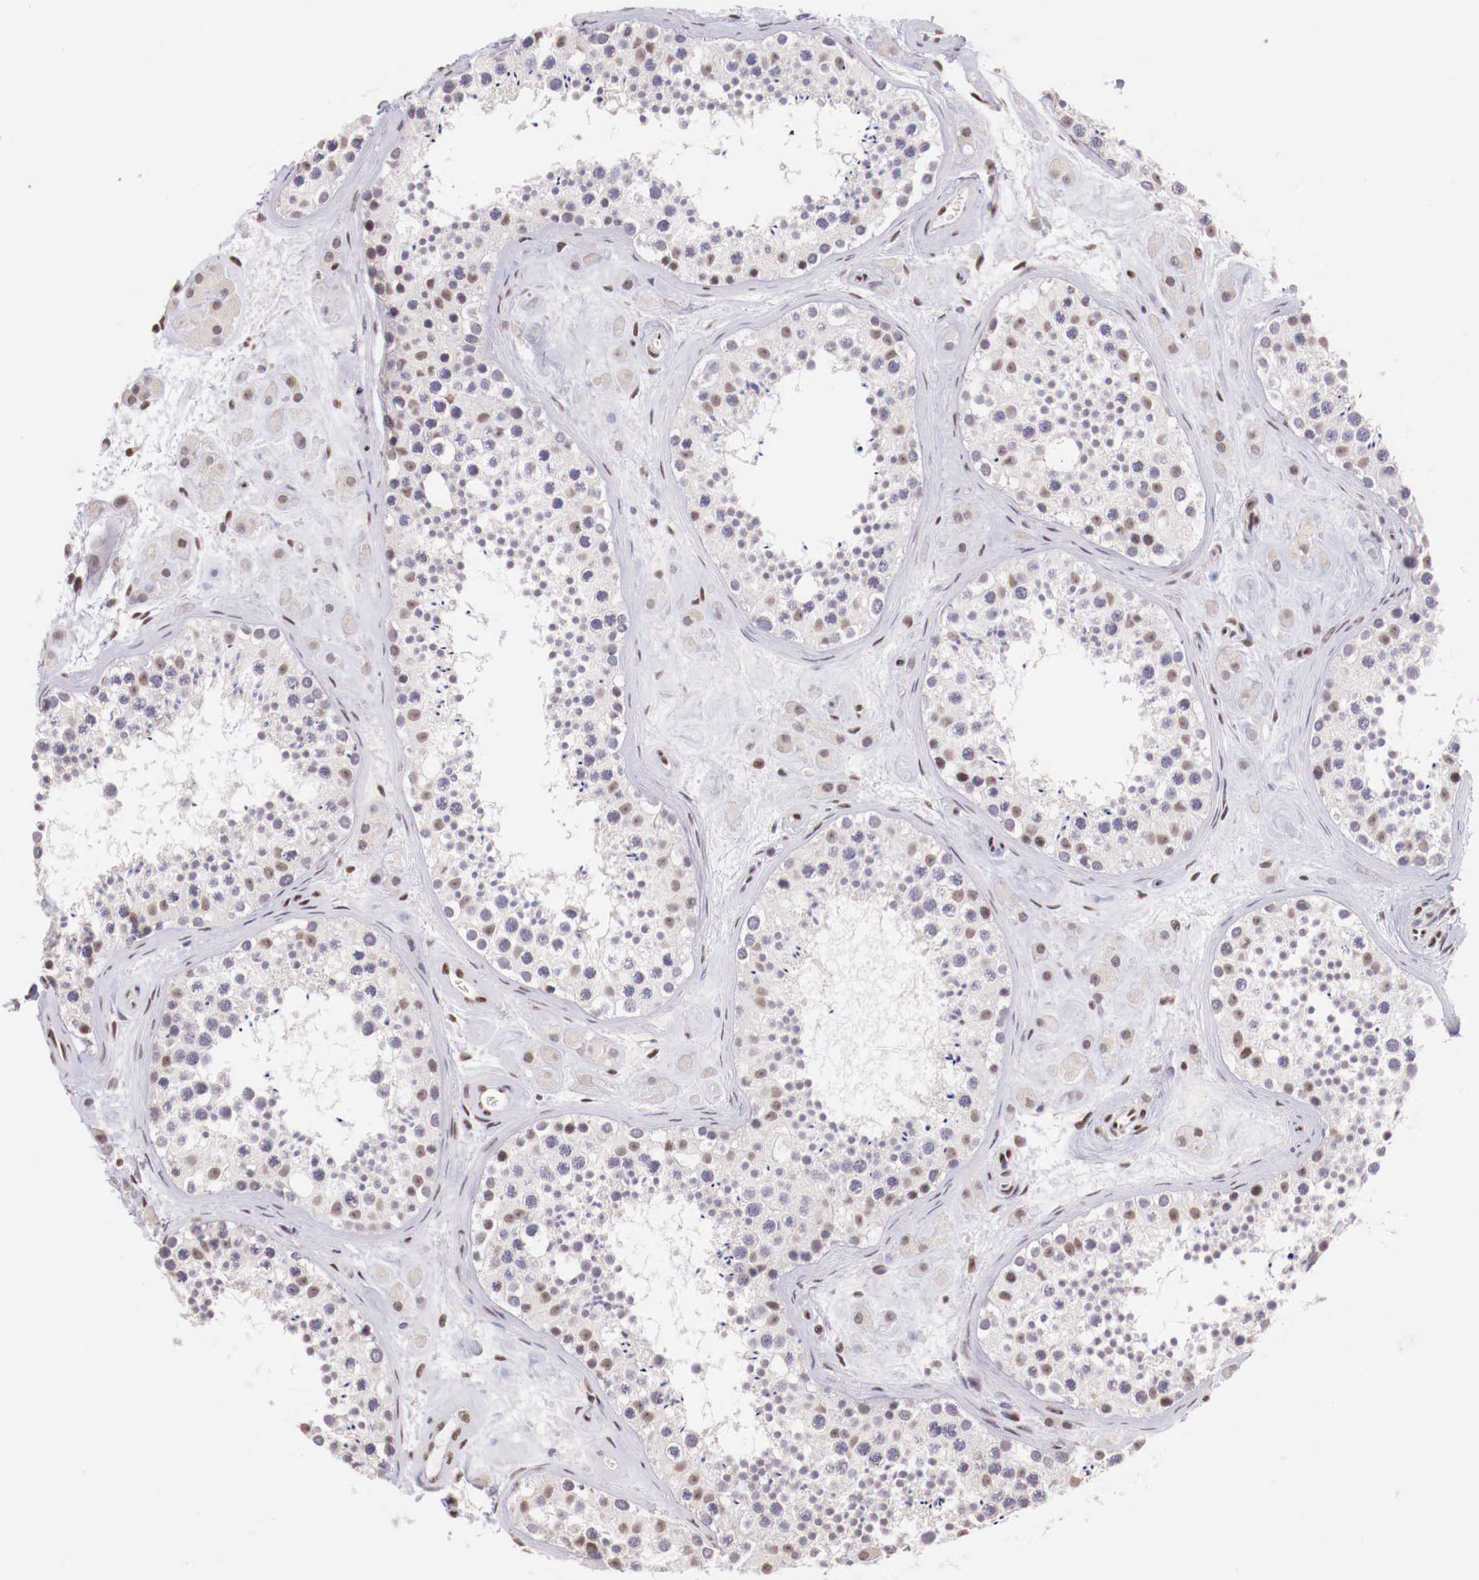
{"staining": {"intensity": "moderate", "quantity": "<25%", "location": "nuclear"}, "tissue": "testis", "cell_type": "Cells in seminiferous ducts", "image_type": "normal", "snomed": [{"axis": "morphology", "description": "Normal tissue, NOS"}, {"axis": "topography", "description": "Testis"}], "caption": "DAB immunohistochemical staining of unremarkable testis displays moderate nuclear protein staining in approximately <25% of cells in seminiferous ducts. The staining is performed using DAB (3,3'-diaminobenzidine) brown chromogen to label protein expression. The nuclei are counter-stained blue using hematoxylin.", "gene": "SP1", "patient": {"sex": "male", "age": 38}}